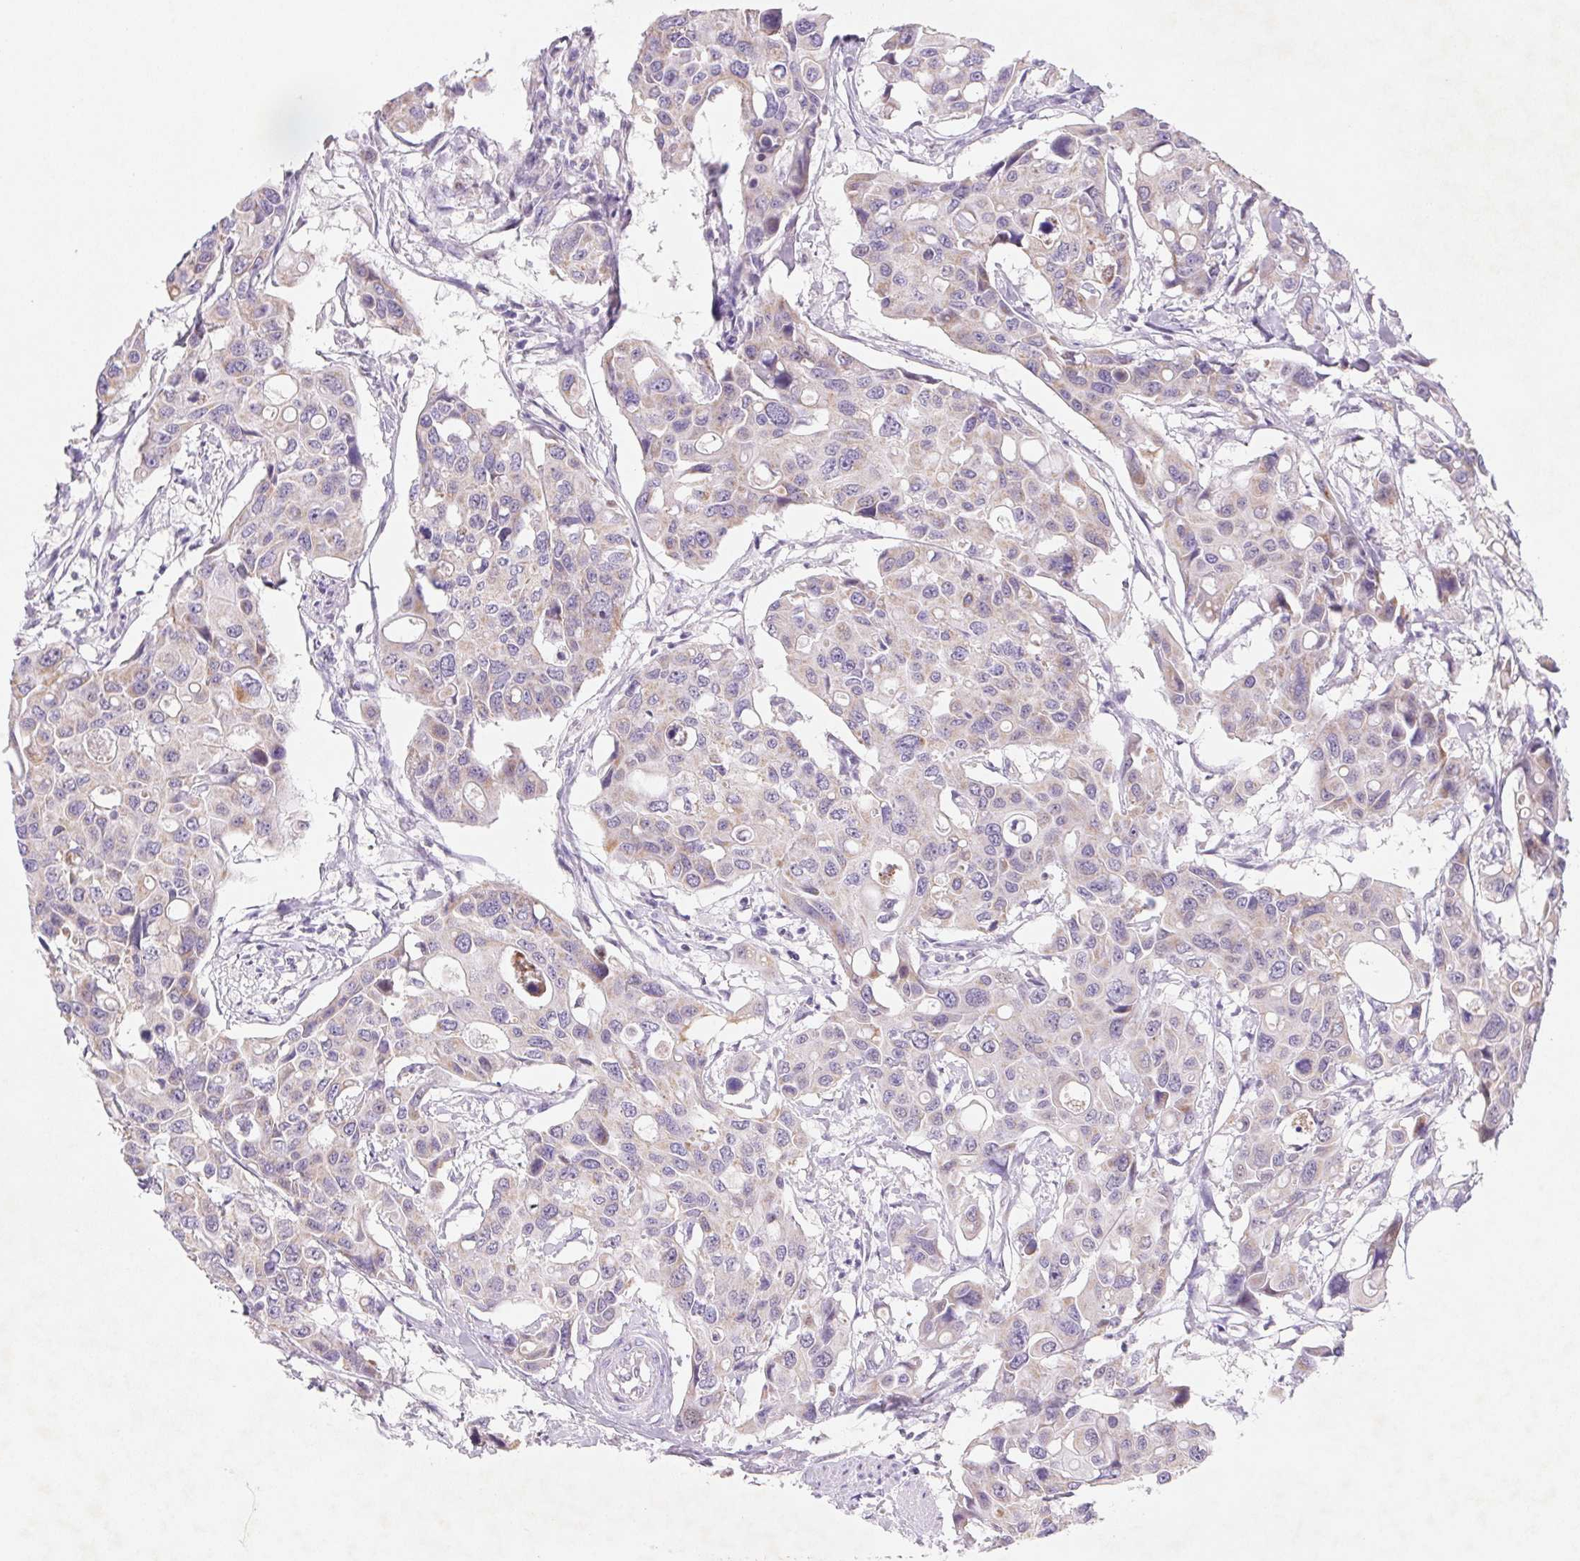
{"staining": {"intensity": "negative", "quantity": "none", "location": "none"}, "tissue": "colorectal cancer", "cell_type": "Tumor cells", "image_type": "cancer", "snomed": [{"axis": "morphology", "description": "Adenocarcinoma, NOS"}, {"axis": "topography", "description": "Colon"}], "caption": "Immunohistochemical staining of human colorectal cancer displays no significant expression in tumor cells.", "gene": "DPPA5", "patient": {"sex": "male", "age": 77}}